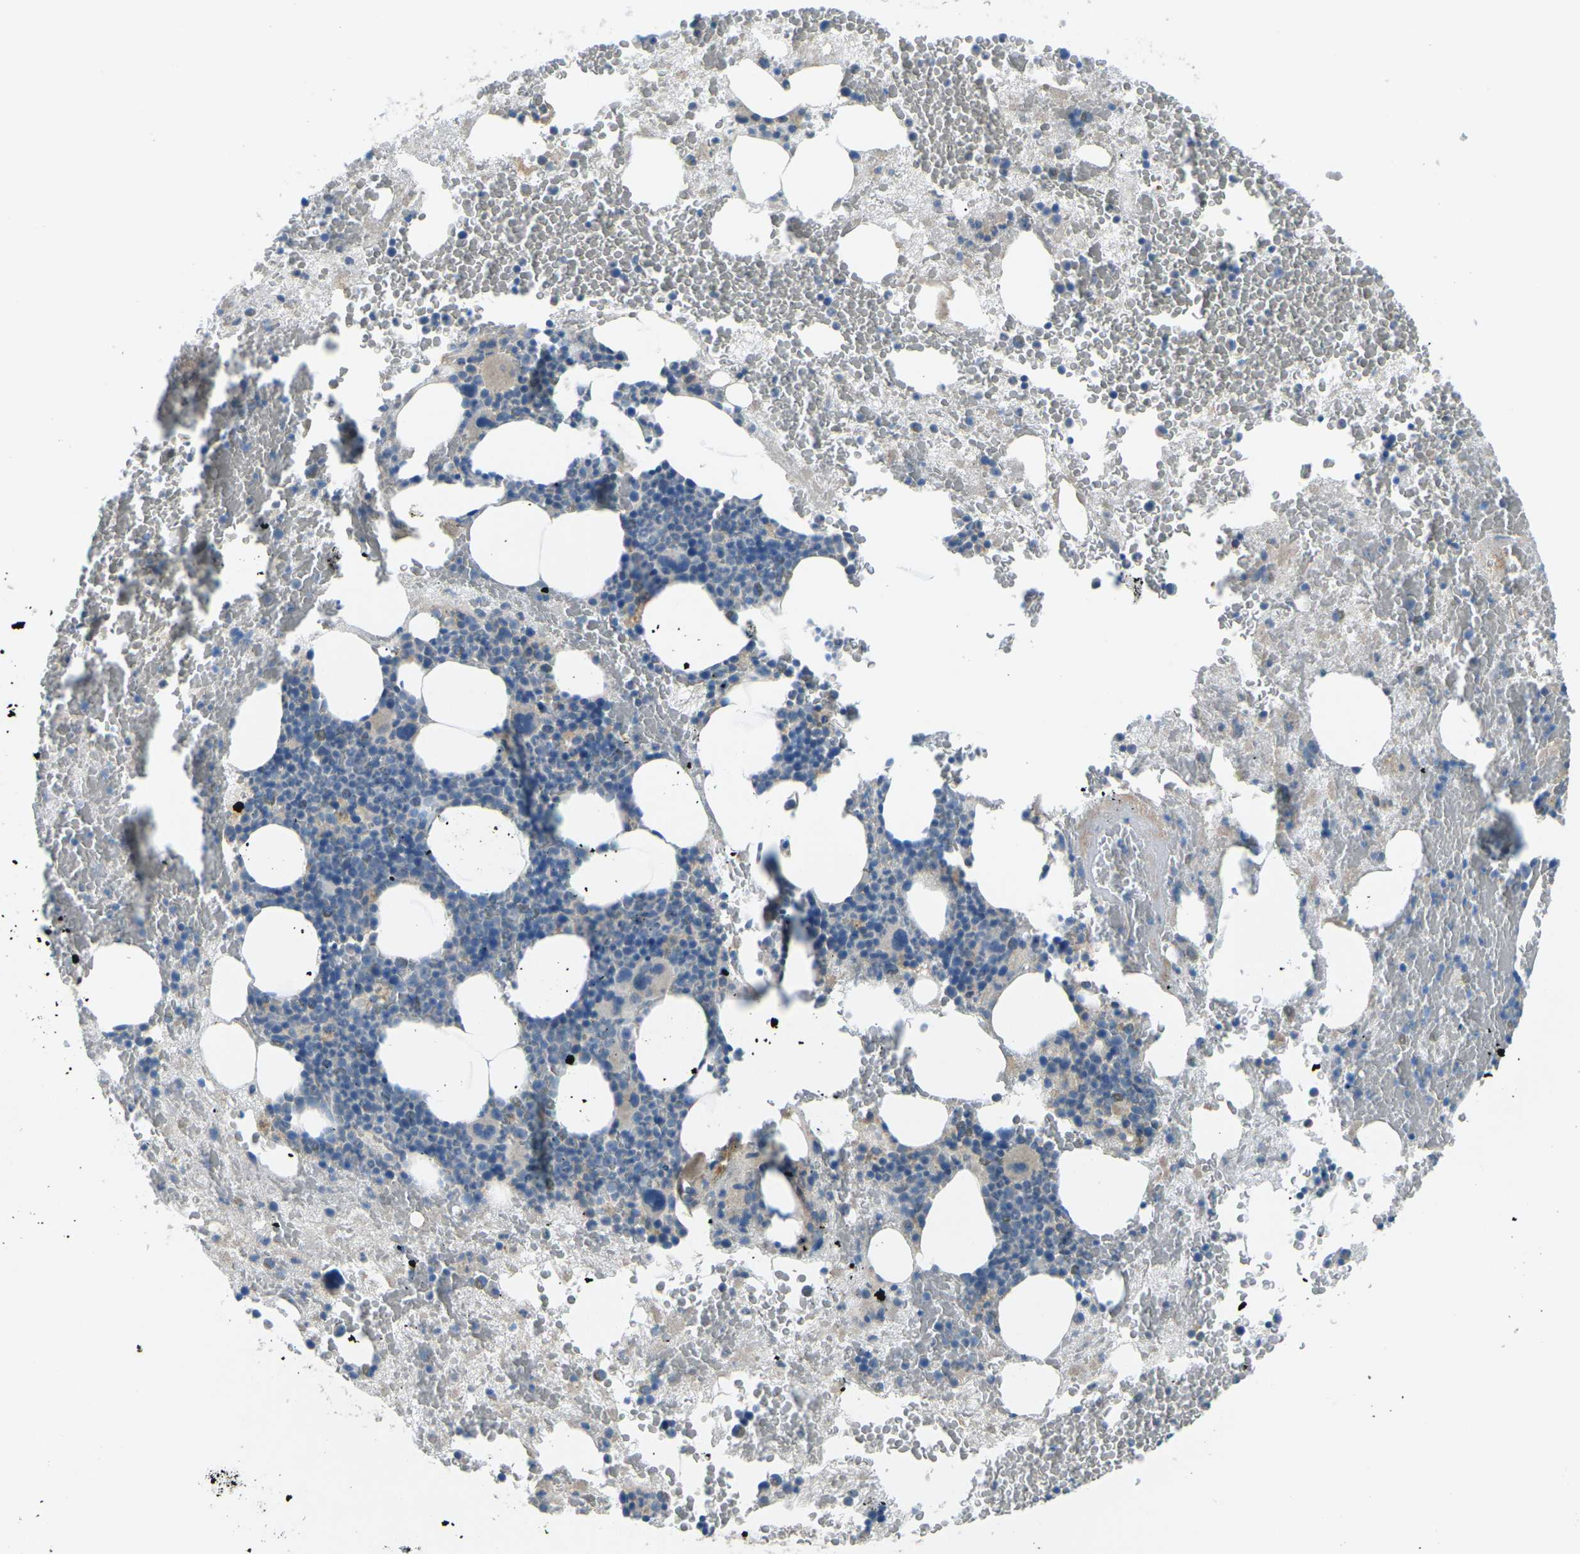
{"staining": {"intensity": "negative", "quantity": "none", "location": "none"}, "tissue": "bone marrow", "cell_type": "Hematopoietic cells", "image_type": "normal", "snomed": [{"axis": "morphology", "description": "Normal tissue, NOS"}, {"axis": "morphology", "description": "Inflammation, NOS"}, {"axis": "topography", "description": "Bone marrow"}], "caption": "A high-resolution photomicrograph shows immunohistochemistry staining of benign bone marrow, which reveals no significant positivity in hematopoietic cells.", "gene": "CD47", "patient": {"sex": "male", "age": 63}}